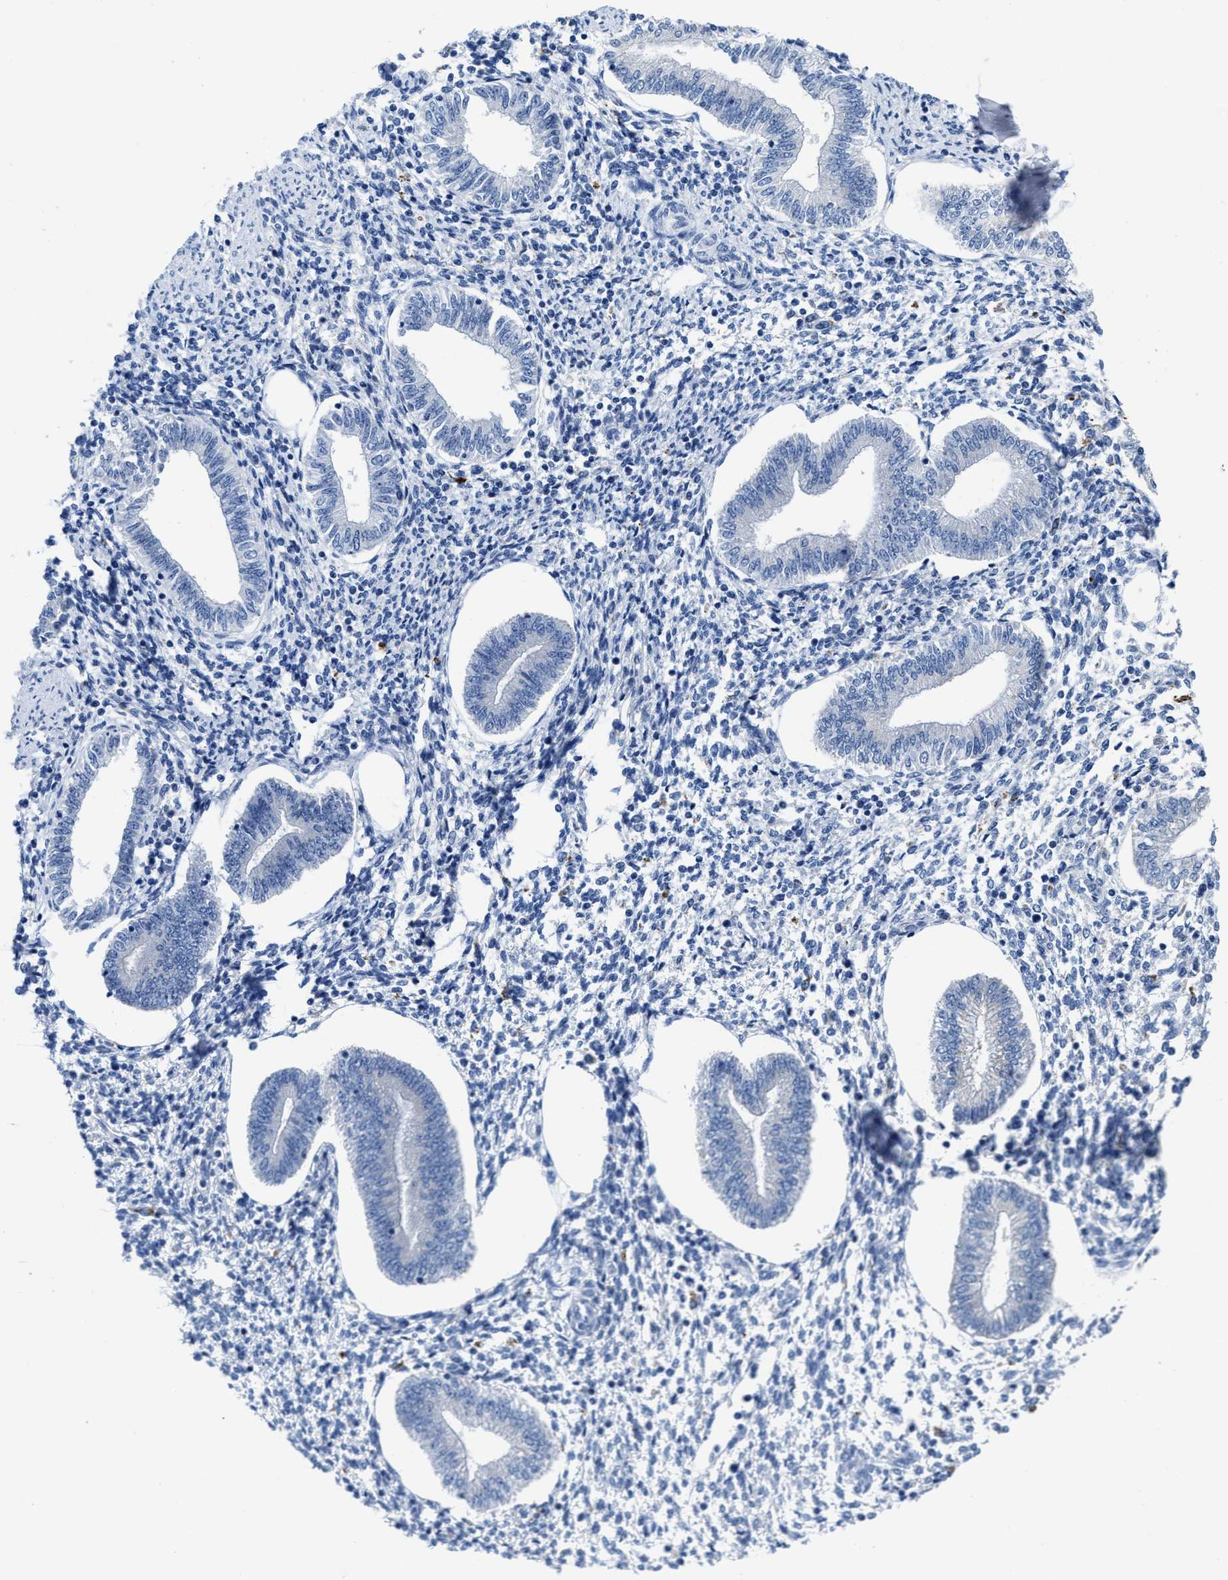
{"staining": {"intensity": "negative", "quantity": "none", "location": "none"}, "tissue": "endometrium", "cell_type": "Cells in endometrial stroma", "image_type": "normal", "snomed": [{"axis": "morphology", "description": "Normal tissue, NOS"}, {"axis": "topography", "description": "Endometrium"}], "caption": "Immunohistochemical staining of benign human endometrium exhibits no significant positivity in cells in endometrial stroma. The staining was performed using DAB to visualize the protein expression in brown, while the nuclei were stained in blue with hematoxylin (Magnification: 20x).", "gene": "TBRG4", "patient": {"sex": "female", "age": 50}}